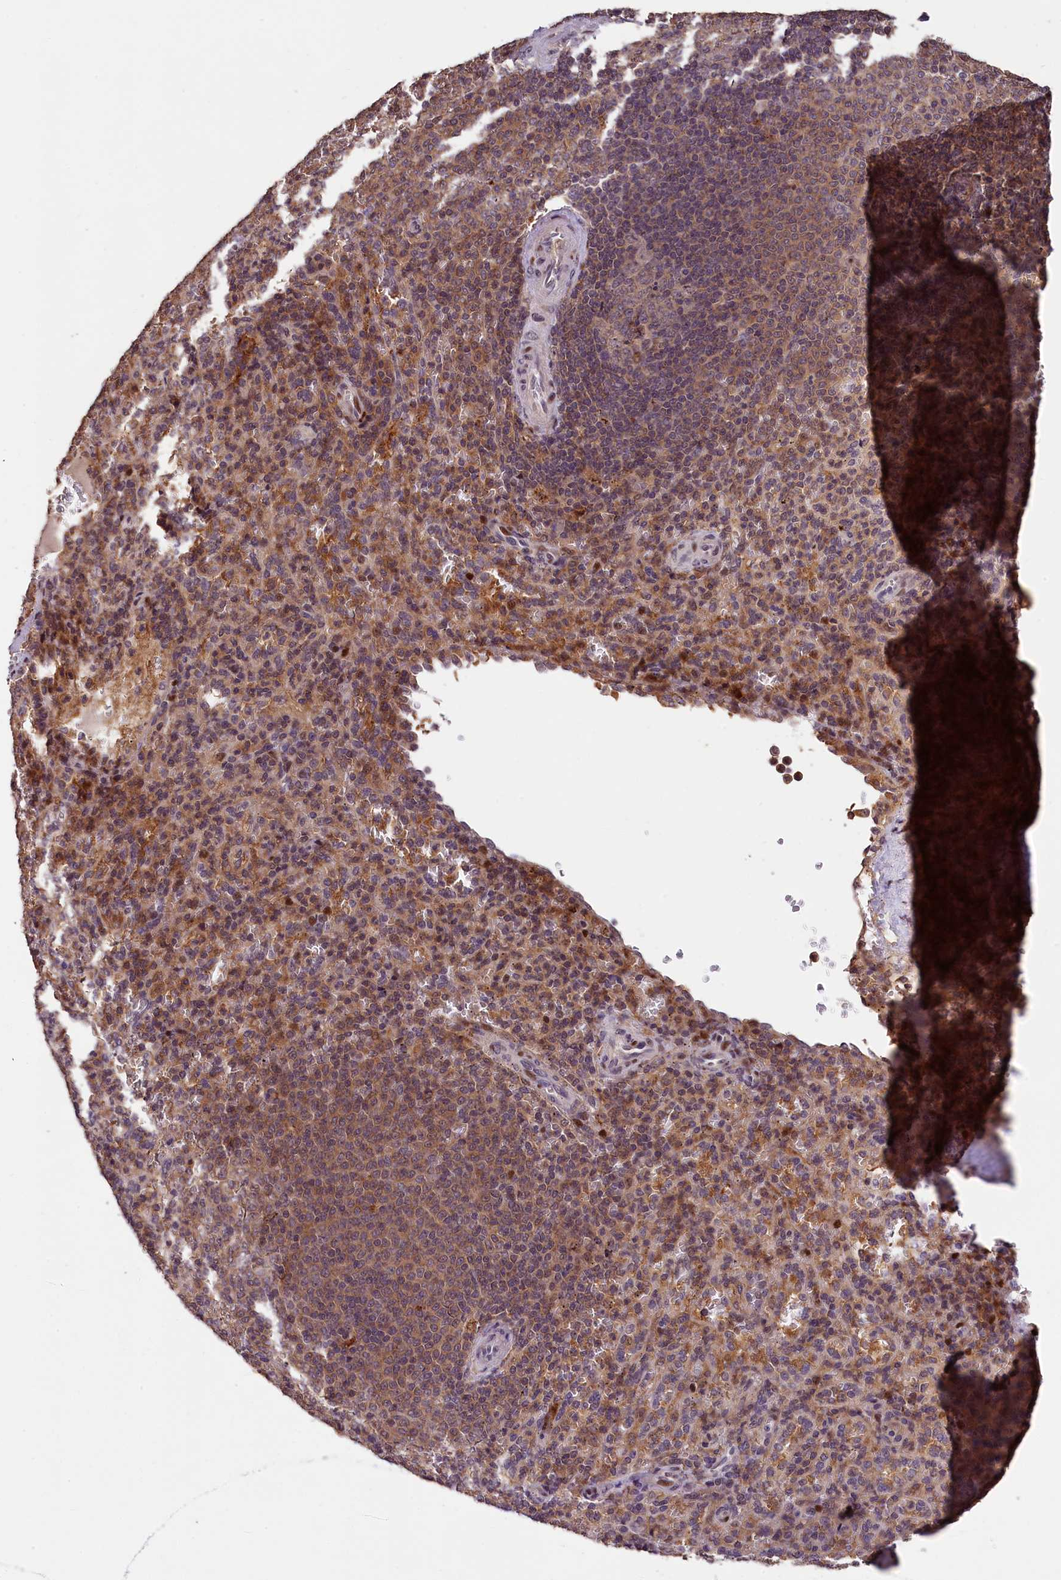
{"staining": {"intensity": "moderate", "quantity": "25%-75%", "location": "cytoplasmic/membranous"}, "tissue": "spleen", "cell_type": "Cells in red pulp", "image_type": "normal", "snomed": [{"axis": "morphology", "description": "Normal tissue, NOS"}, {"axis": "topography", "description": "Spleen"}], "caption": "A high-resolution micrograph shows immunohistochemistry staining of unremarkable spleen, which demonstrates moderate cytoplasmic/membranous expression in about 25%-75% of cells in red pulp. (IHC, brightfield microscopy, high magnification).", "gene": "PHAF1", "patient": {"sex": "female", "age": 21}}